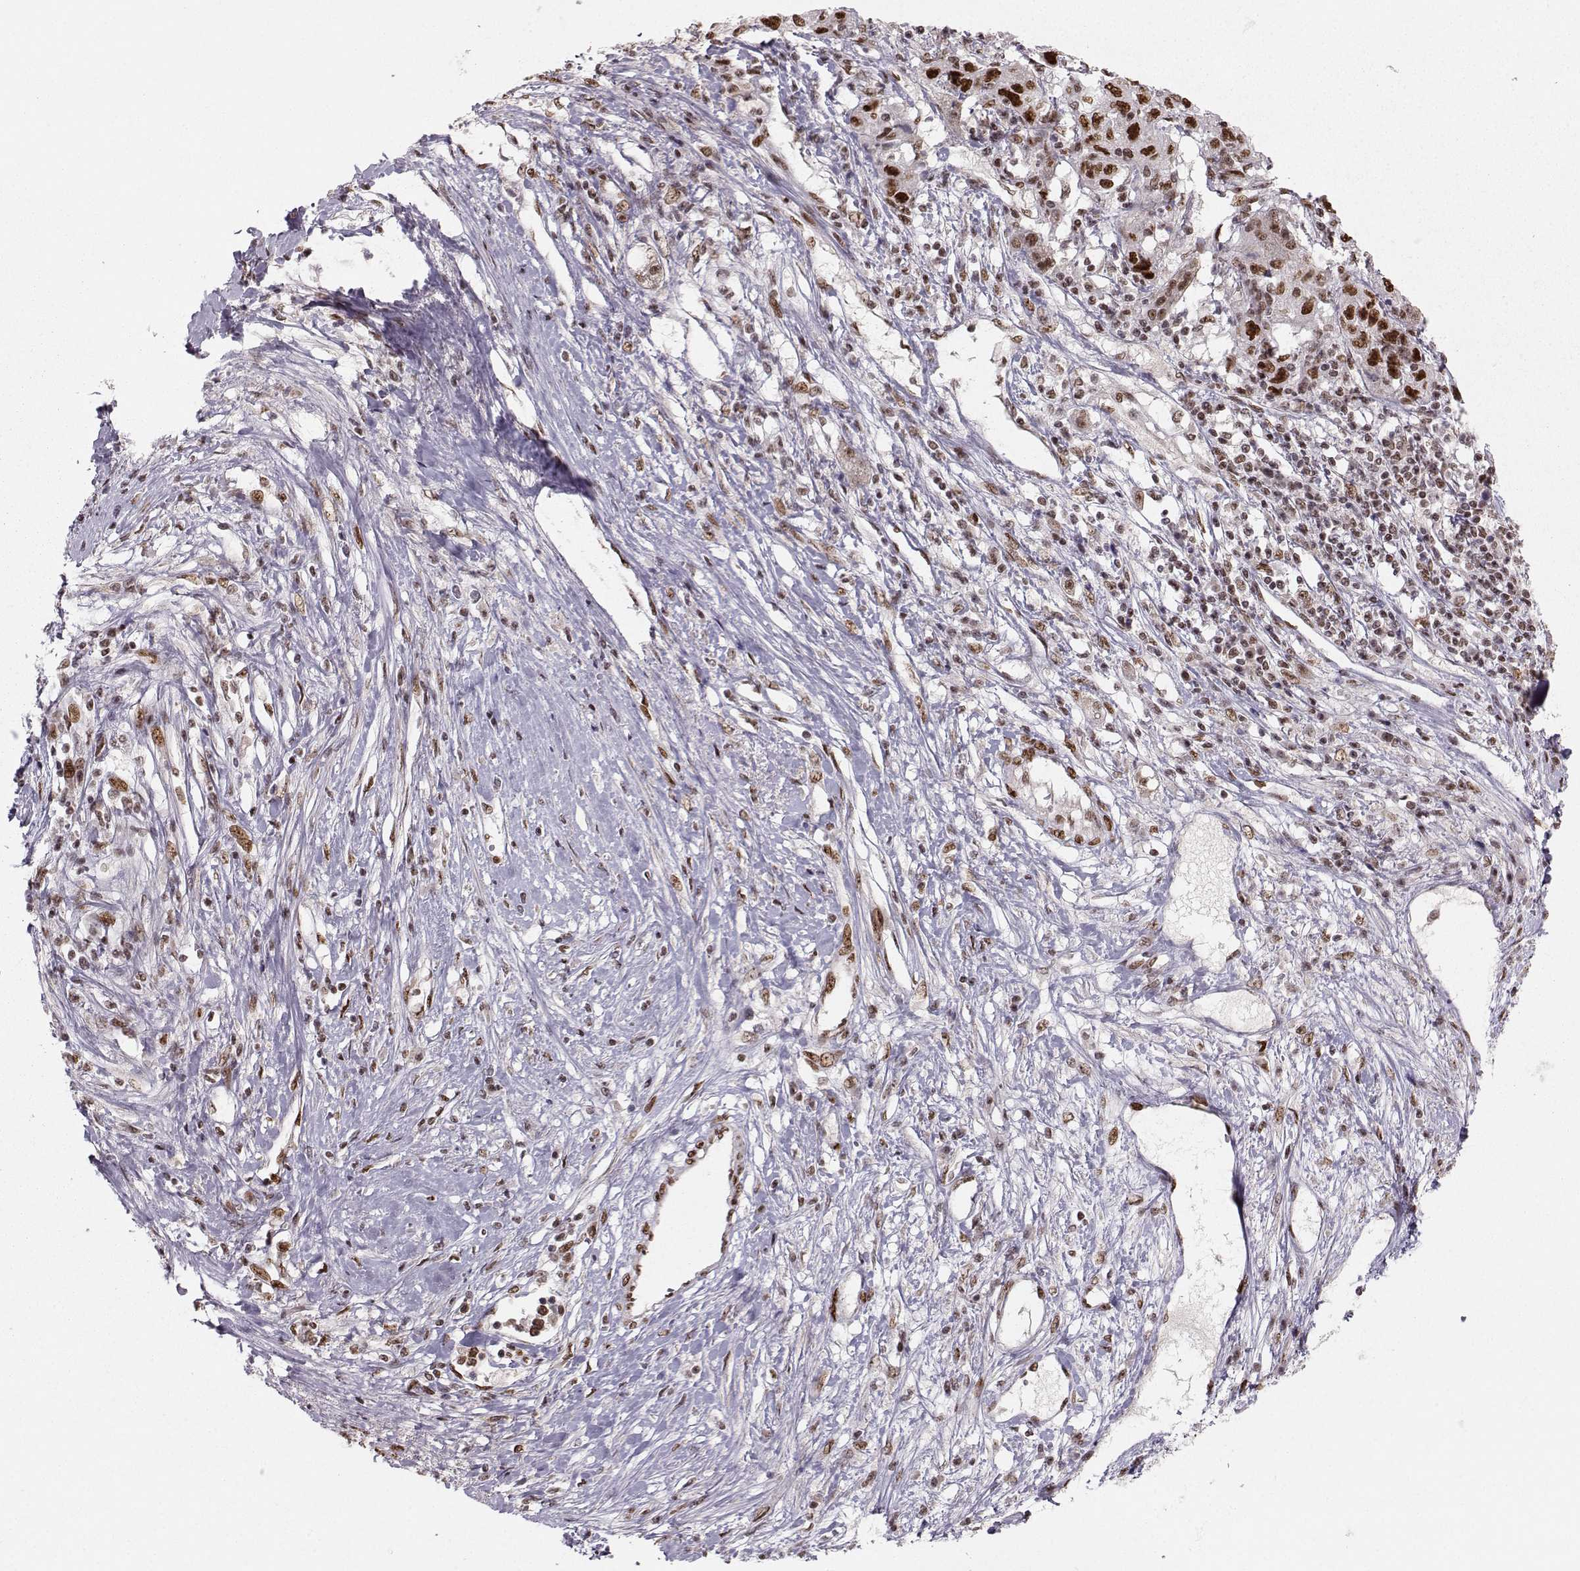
{"staining": {"intensity": "strong", "quantity": ">75%", "location": "nuclear"}, "tissue": "liver cancer", "cell_type": "Tumor cells", "image_type": "cancer", "snomed": [{"axis": "morphology", "description": "Adenocarcinoma, NOS"}, {"axis": "morphology", "description": "Cholangiocarcinoma"}, {"axis": "topography", "description": "Liver"}], "caption": "Tumor cells reveal high levels of strong nuclear staining in about >75% of cells in human adenocarcinoma (liver).", "gene": "SNAPC2", "patient": {"sex": "male", "age": 64}}